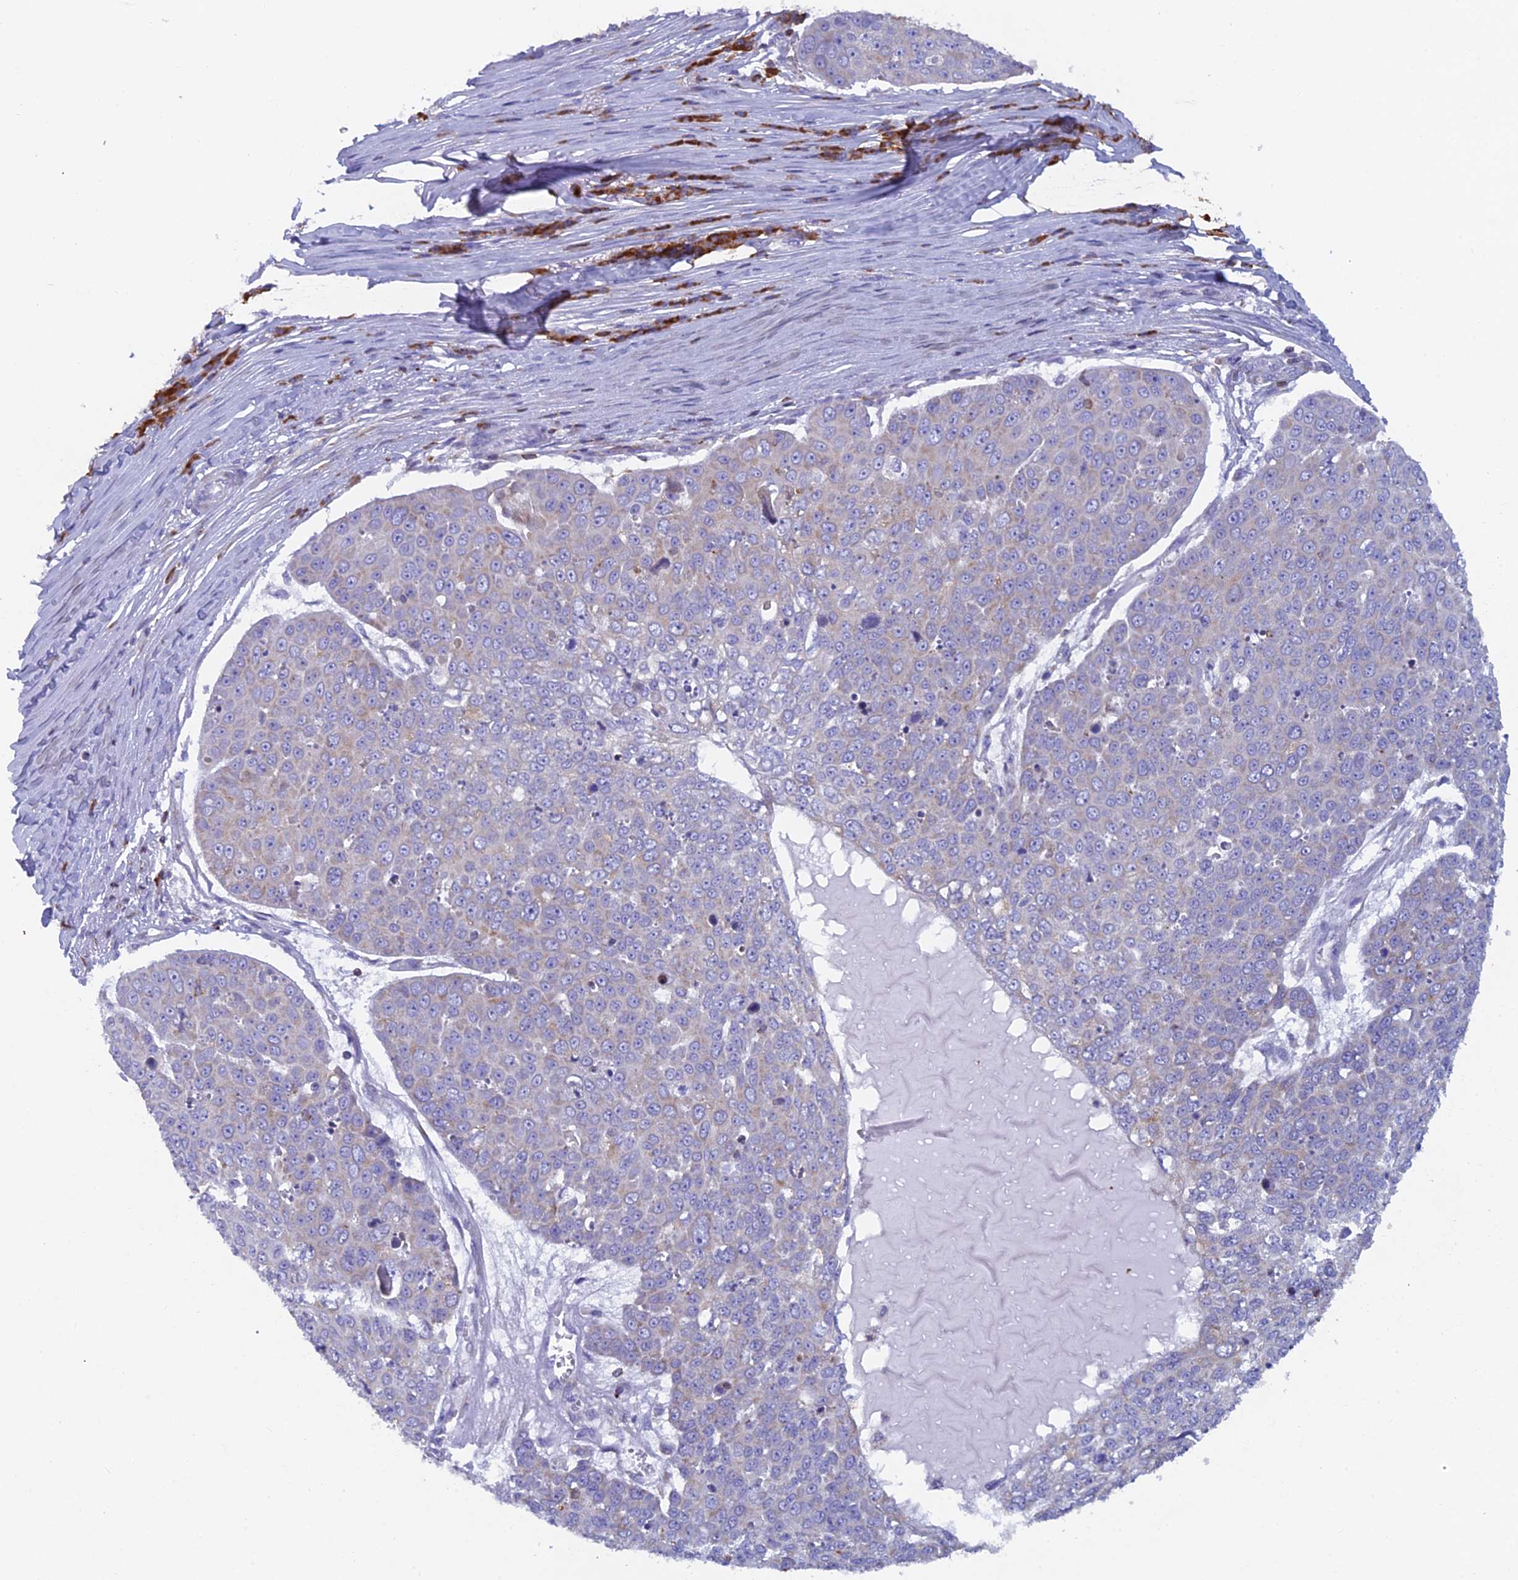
{"staining": {"intensity": "negative", "quantity": "none", "location": "none"}, "tissue": "skin cancer", "cell_type": "Tumor cells", "image_type": "cancer", "snomed": [{"axis": "morphology", "description": "Squamous cell carcinoma, NOS"}, {"axis": "topography", "description": "Skin"}], "caption": "The immunohistochemistry (IHC) image has no significant positivity in tumor cells of skin cancer tissue. Nuclei are stained in blue.", "gene": "ABI3BP", "patient": {"sex": "male", "age": 71}}